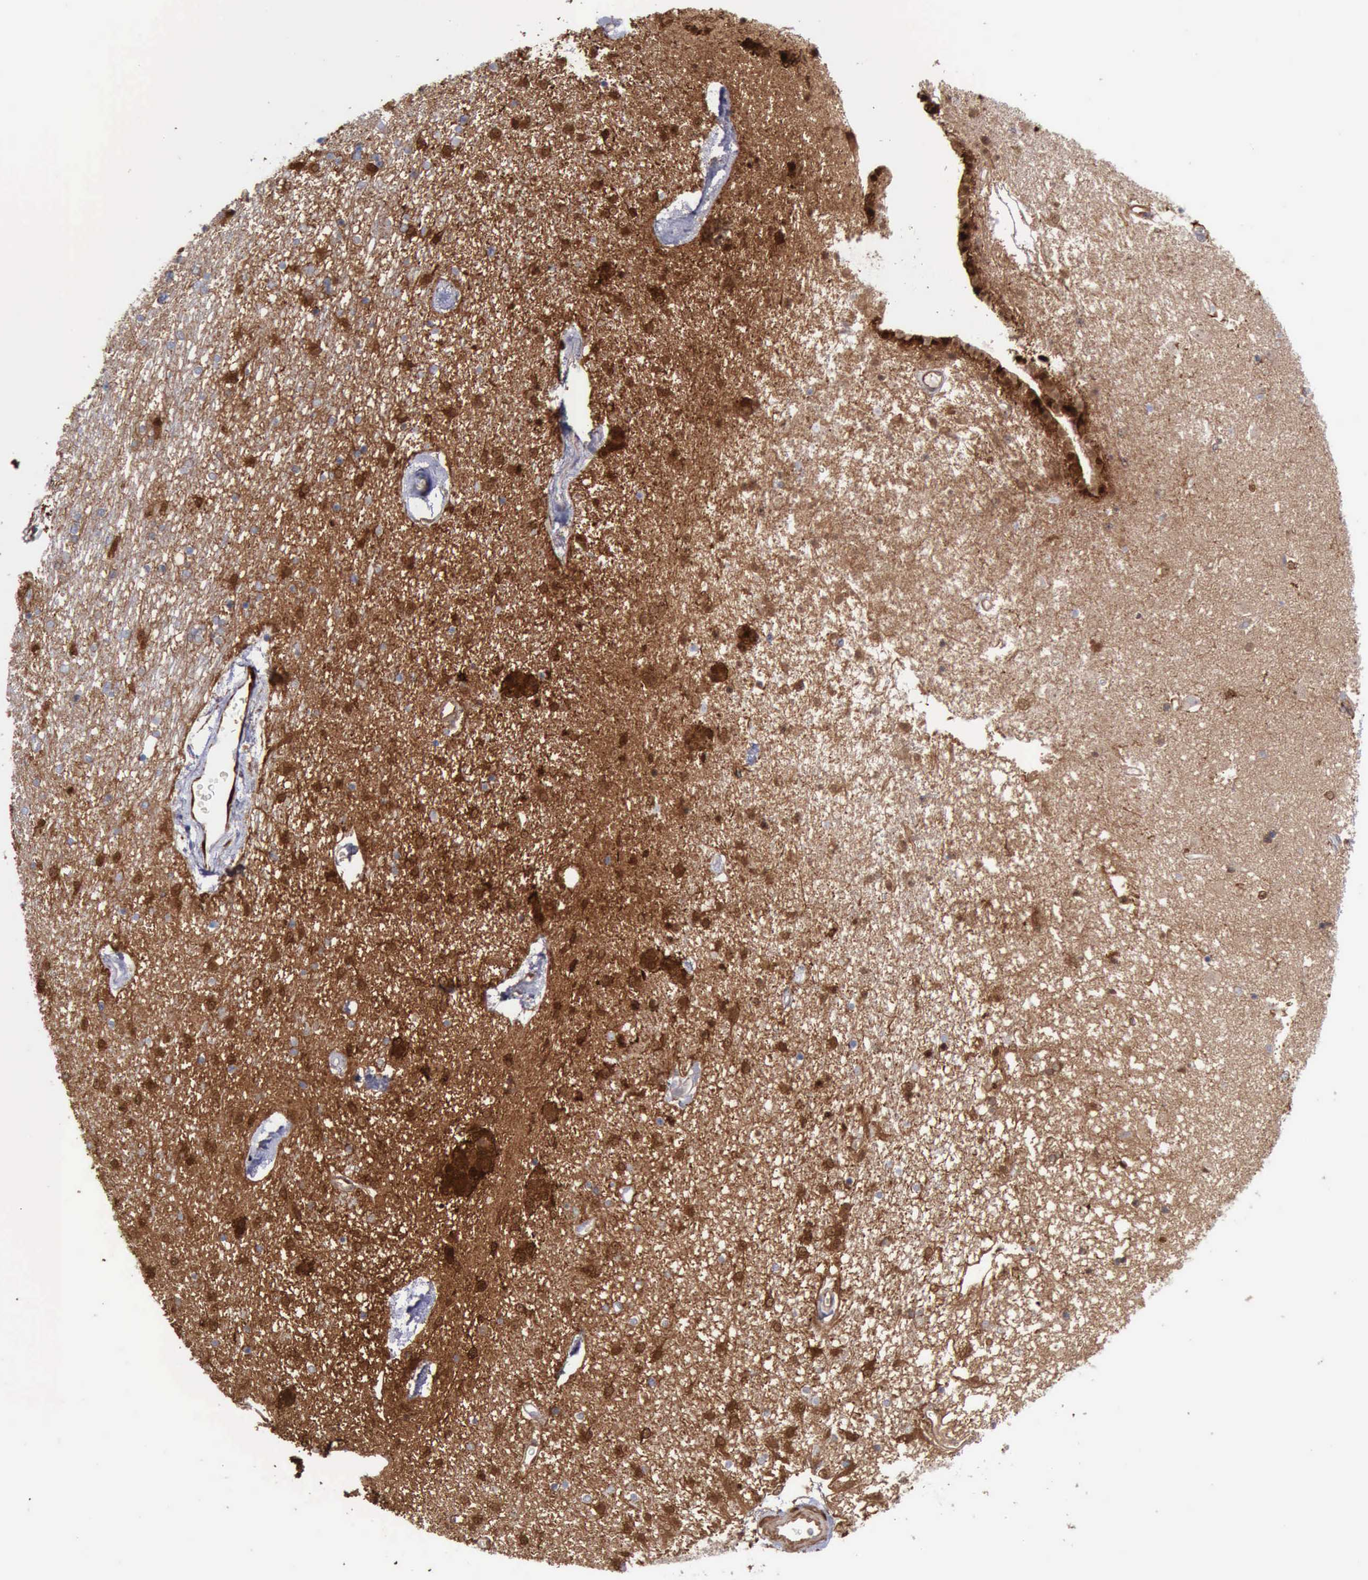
{"staining": {"intensity": "negative", "quantity": "none", "location": "none"}, "tissue": "caudate", "cell_type": "Glial cells", "image_type": "normal", "snomed": [{"axis": "morphology", "description": "Normal tissue, NOS"}, {"axis": "topography", "description": "Lateral ventricle wall"}], "caption": "A high-resolution micrograph shows IHC staining of unremarkable caudate, which exhibits no significant positivity in glial cells. (Immunohistochemistry (ihc), brightfield microscopy, high magnification).", "gene": "FHL1", "patient": {"sex": "female", "age": 54}}